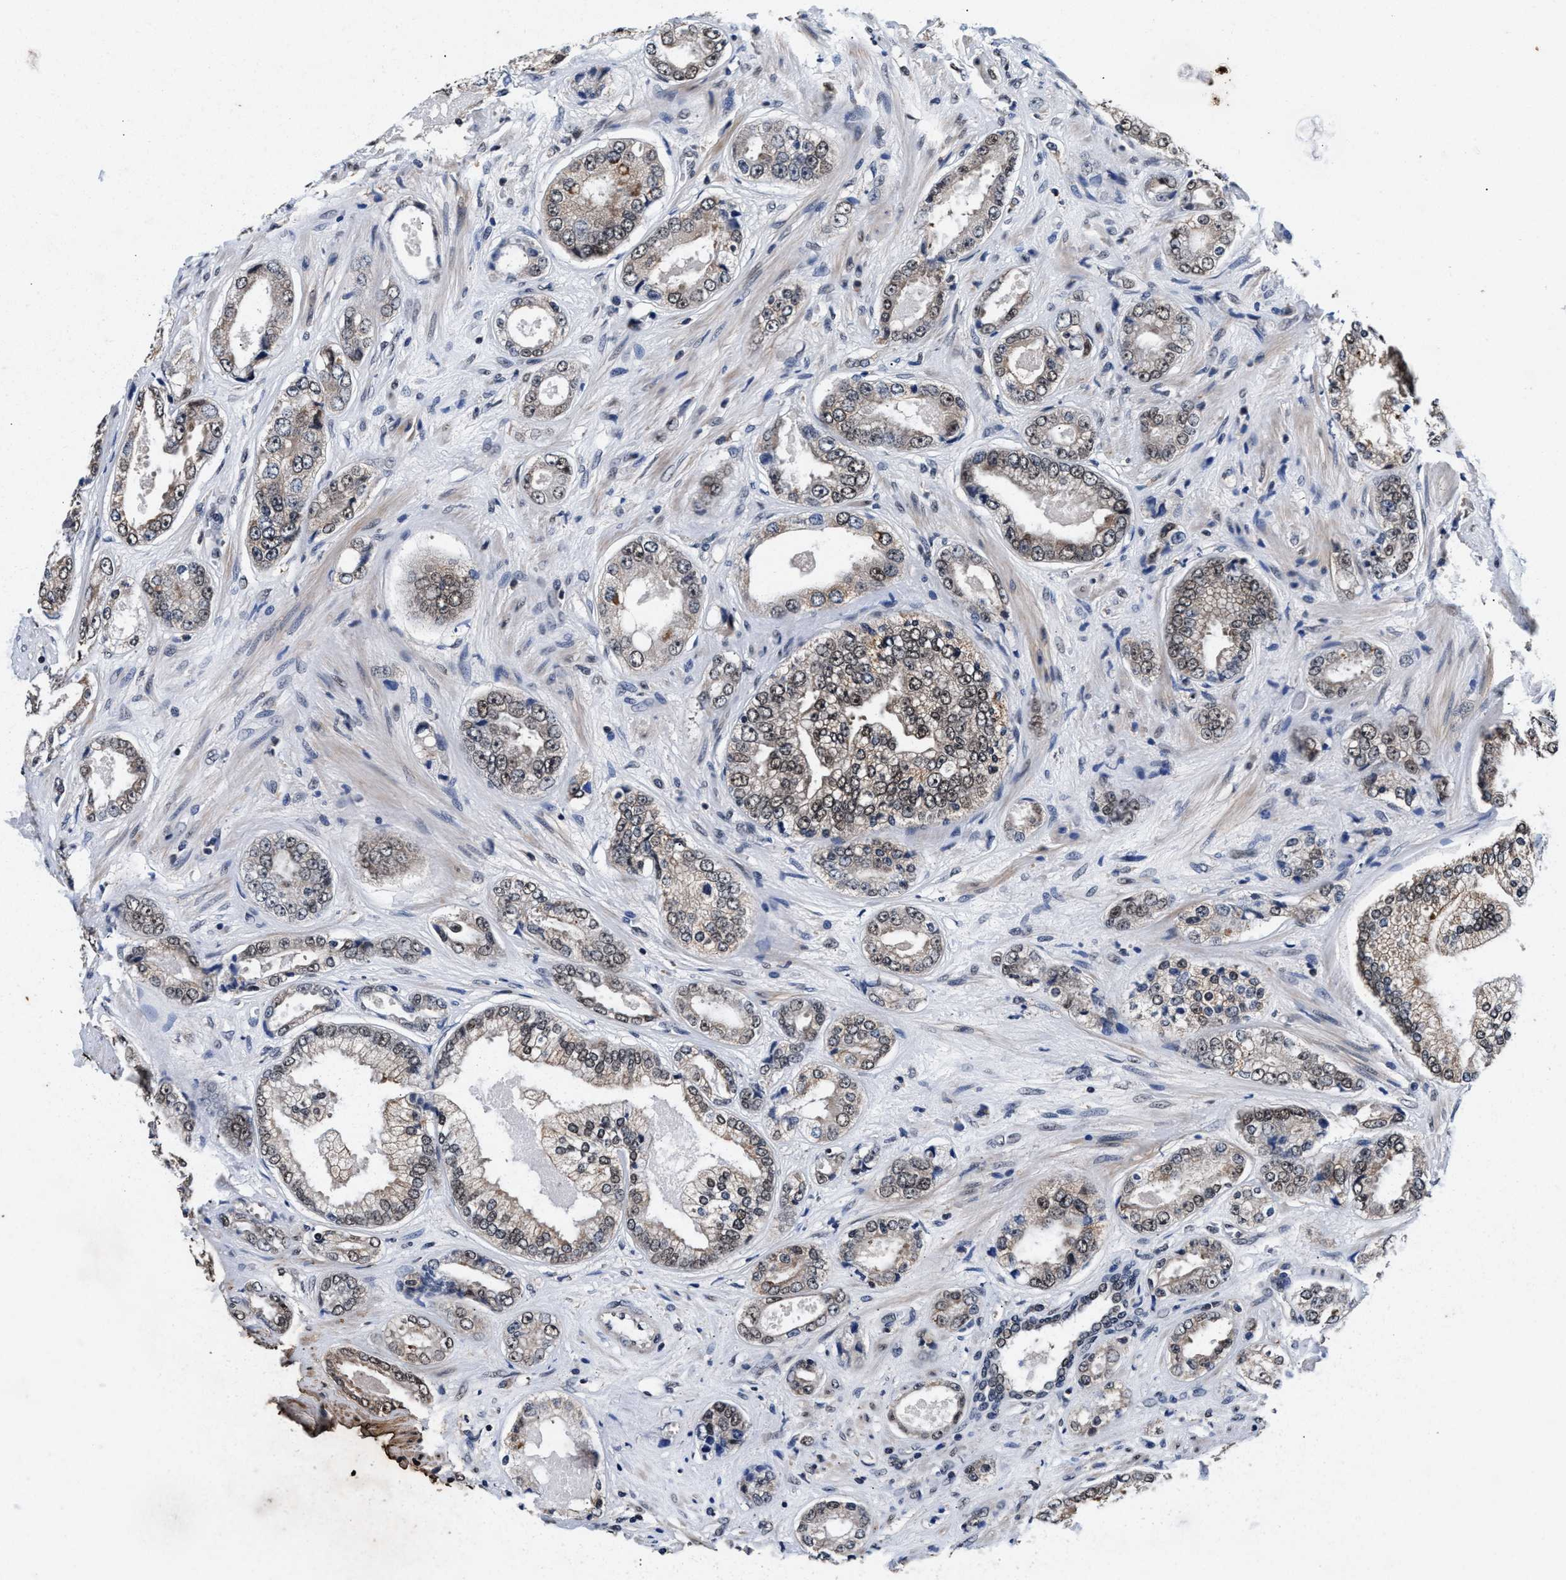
{"staining": {"intensity": "moderate", "quantity": "25%-75%", "location": "nuclear"}, "tissue": "prostate cancer", "cell_type": "Tumor cells", "image_type": "cancer", "snomed": [{"axis": "morphology", "description": "Adenocarcinoma, High grade"}, {"axis": "topography", "description": "Prostate"}], "caption": "There is medium levels of moderate nuclear staining in tumor cells of prostate high-grade adenocarcinoma, as demonstrated by immunohistochemical staining (brown color).", "gene": "USP16", "patient": {"sex": "male", "age": 61}}